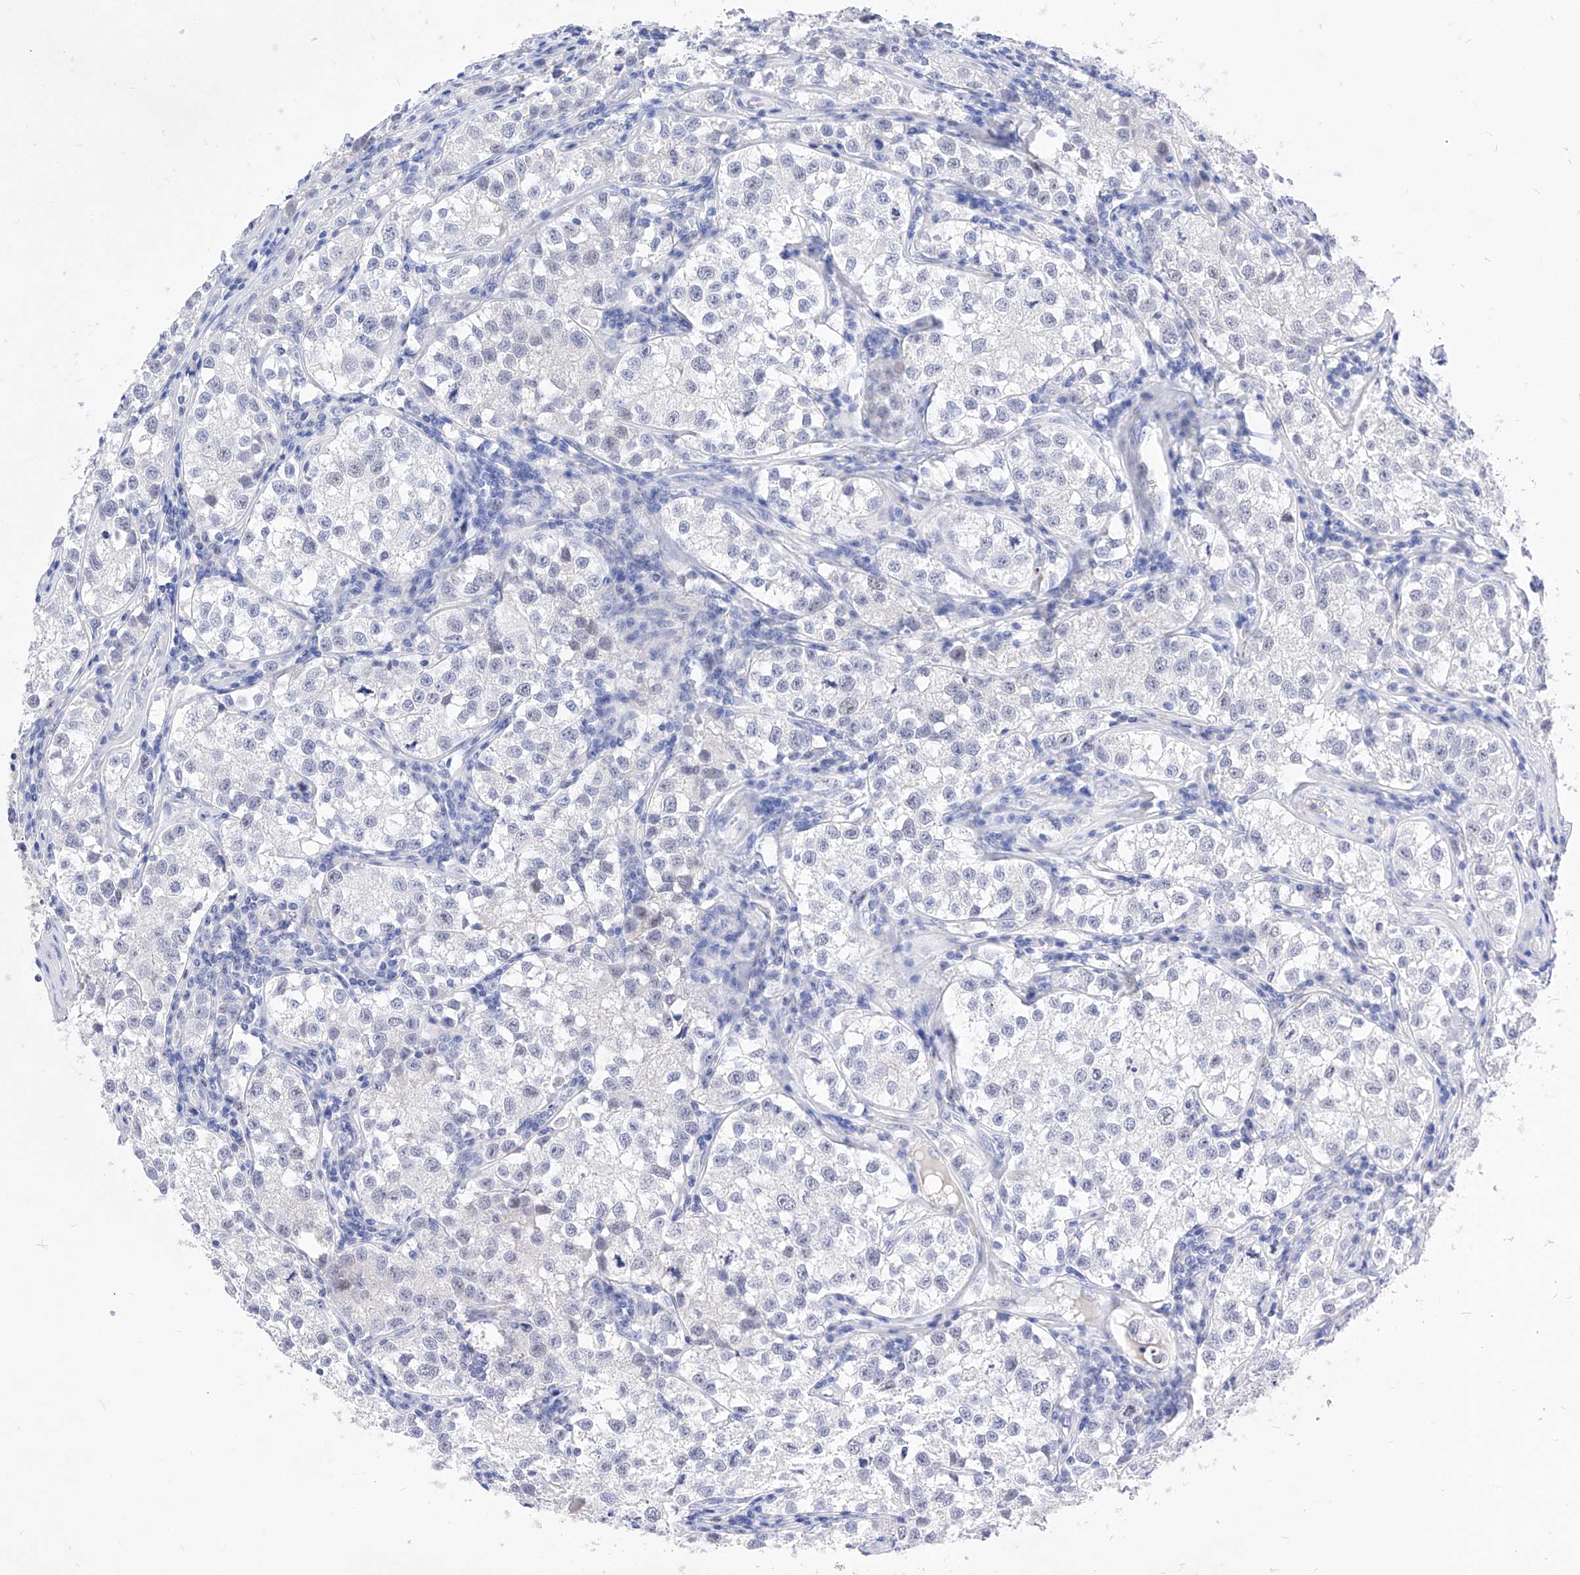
{"staining": {"intensity": "negative", "quantity": "none", "location": "none"}, "tissue": "testis cancer", "cell_type": "Tumor cells", "image_type": "cancer", "snomed": [{"axis": "morphology", "description": "Seminoma, NOS"}, {"axis": "morphology", "description": "Carcinoma, Embryonal, NOS"}, {"axis": "topography", "description": "Testis"}], "caption": "Human testis cancer (seminoma) stained for a protein using immunohistochemistry demonstrates no staining in tumor cells.", "gene": "VAX1", "patient": {"sex": "male", "age": 43}}